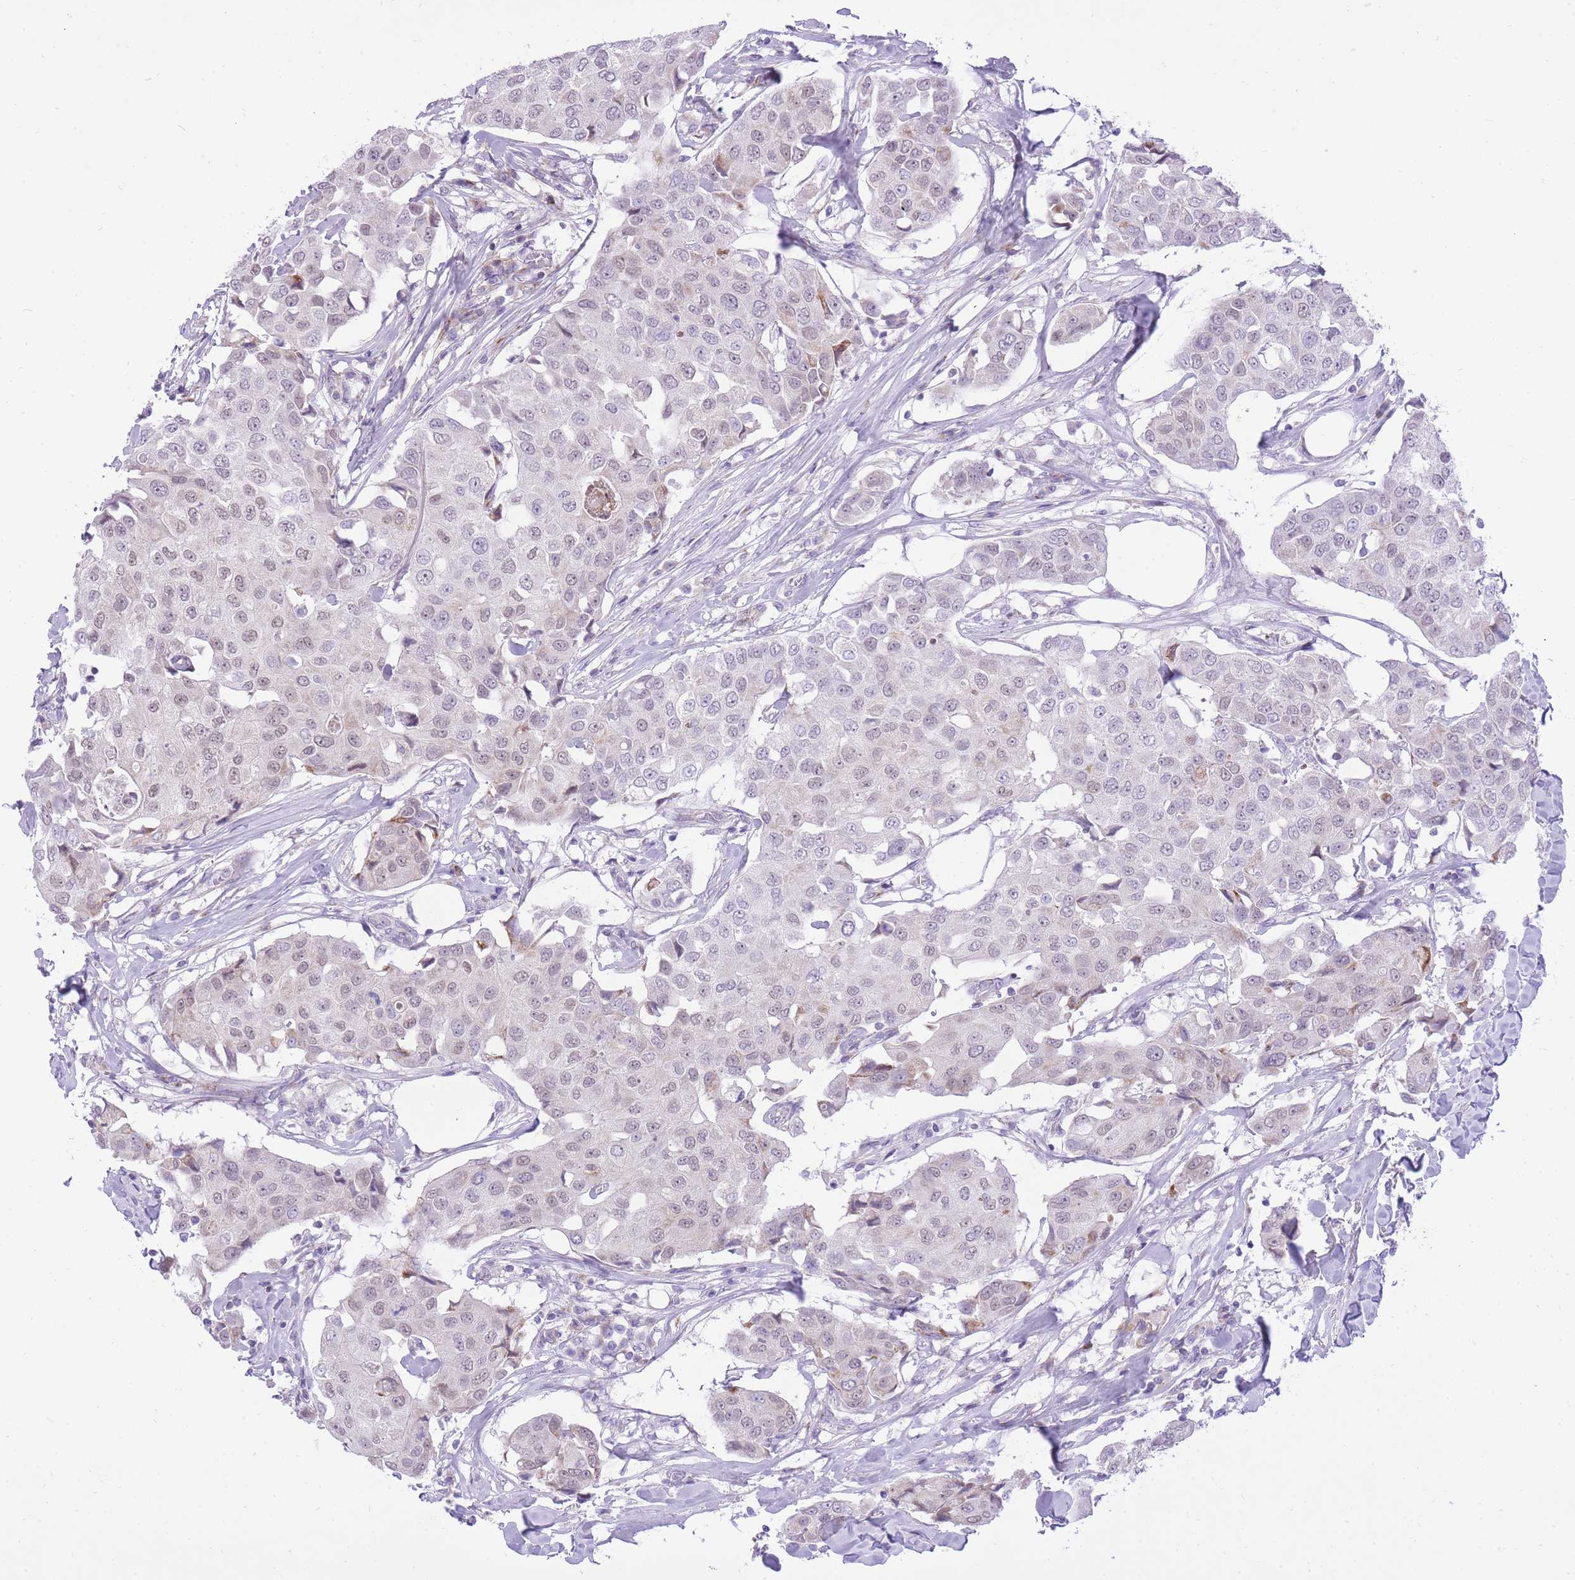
{"staining": {"intensity": "negative", "quantity": "none", "location": "none"}, "tissue": "breast cancer", "cell_type": "Tumor cells", "image_type": "cancer", "snomed": [{"axis": "morphology", "description": "Duct carcinoma"}, {"axis": "topography", "description": "Breast"}], "caption": "High magnification brightfield microscopy of breast cancer (invasive ductal carcinoma) stained with DAB (brown) and counterstained with hematoxylin (blue): tumor cells show no significant positivity.", "gene": "DENND2D", "patient": {"sex": "female", "age": 80}}